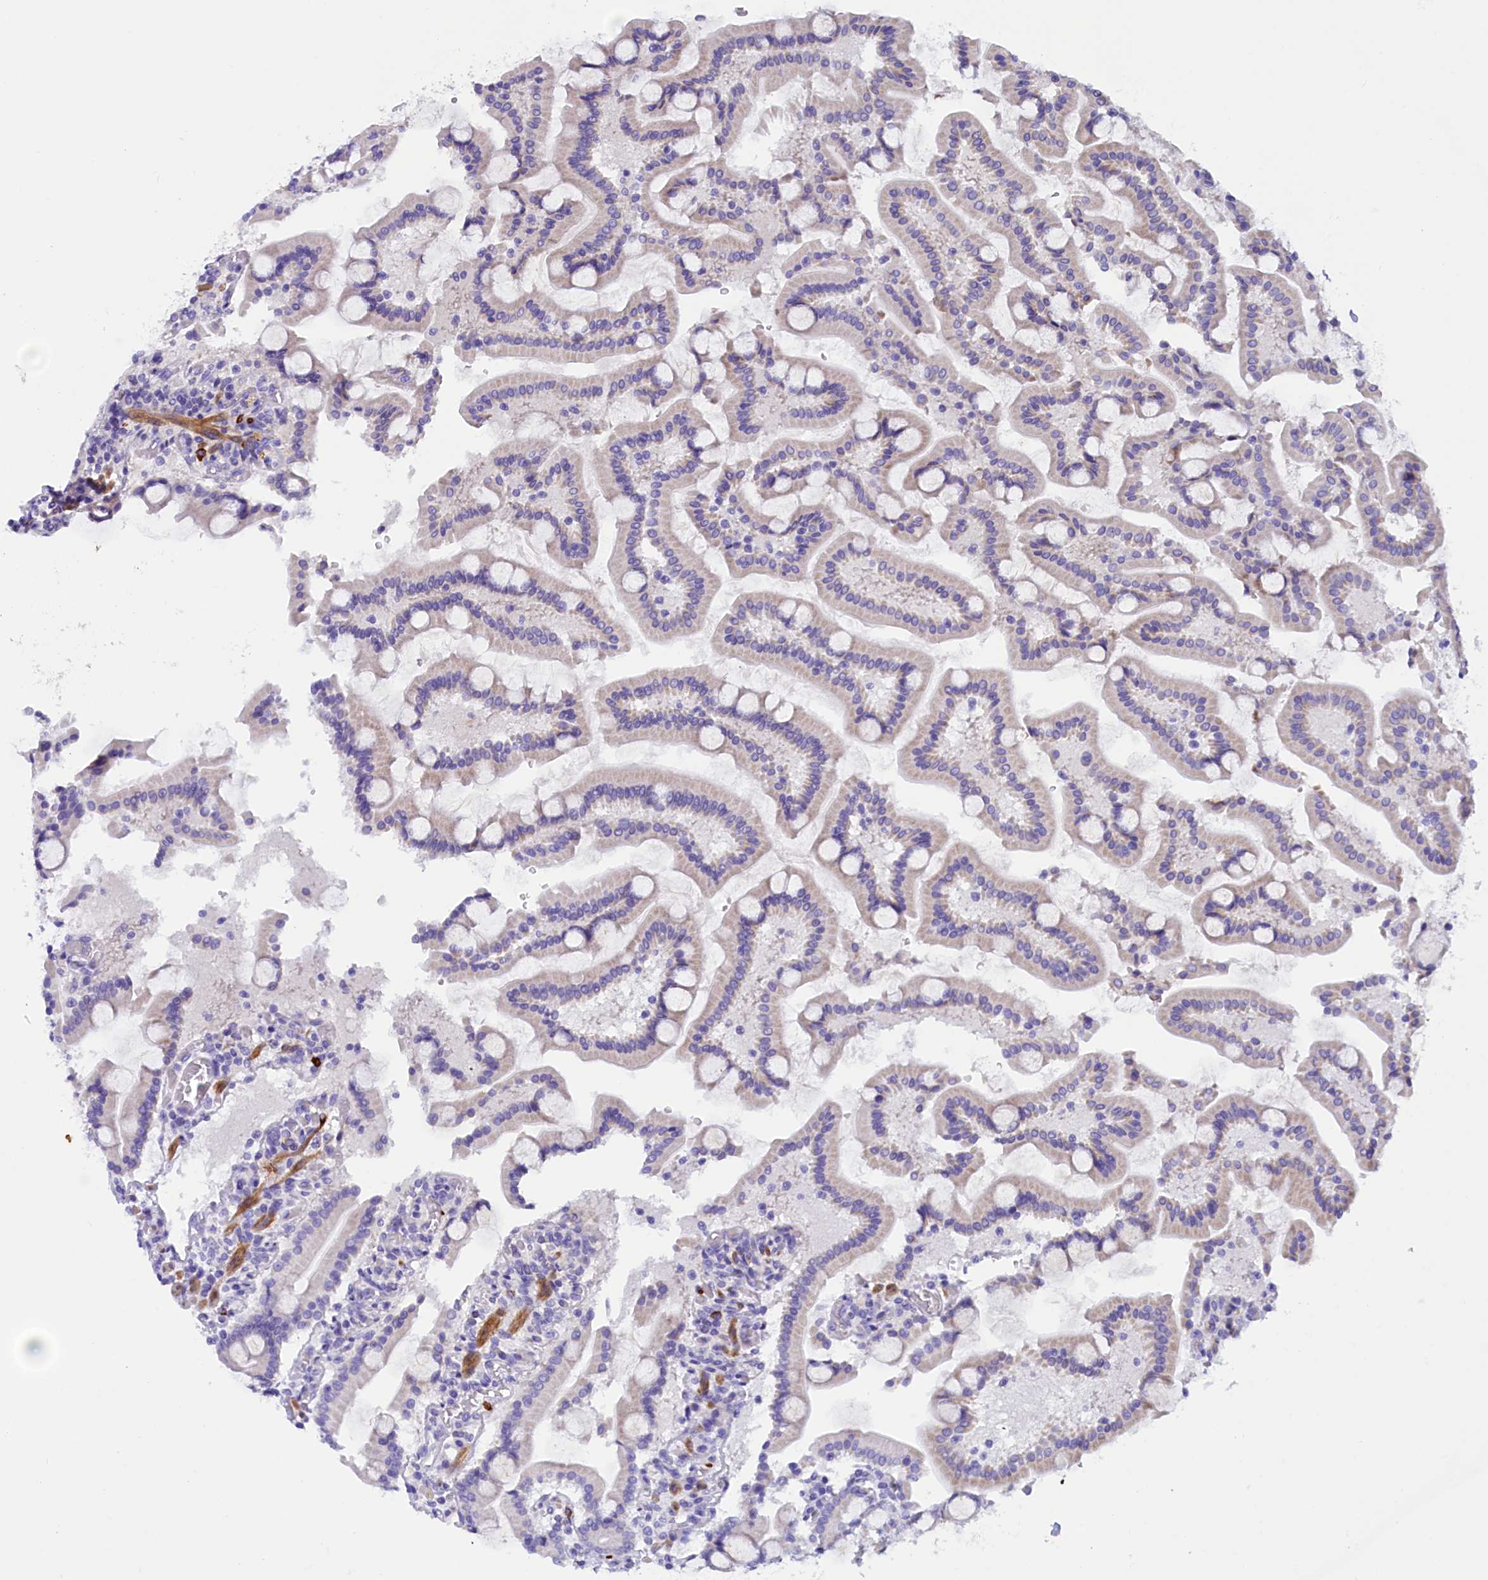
{"staining": {"intensity": "weak", "quantity": "<25%", "location": "cytoplasmic/membranous"}, "tissue": "duodenum", "cell_type": "Glandular cells", "image_type": "normal", "snomed": [{"axis": "morphology", "description": "Normal tissue, NOS"}, {"axis": "topography", "description": "Duodenum"}], "caption": "There is no significant expression in glandular cells of duodenum. (DAB immunohistochemistry (IHC) visualized using brightfield microscopy, high magnification).", "gene": "RTTN", "patient": {"sex": "male", "age": 55}}